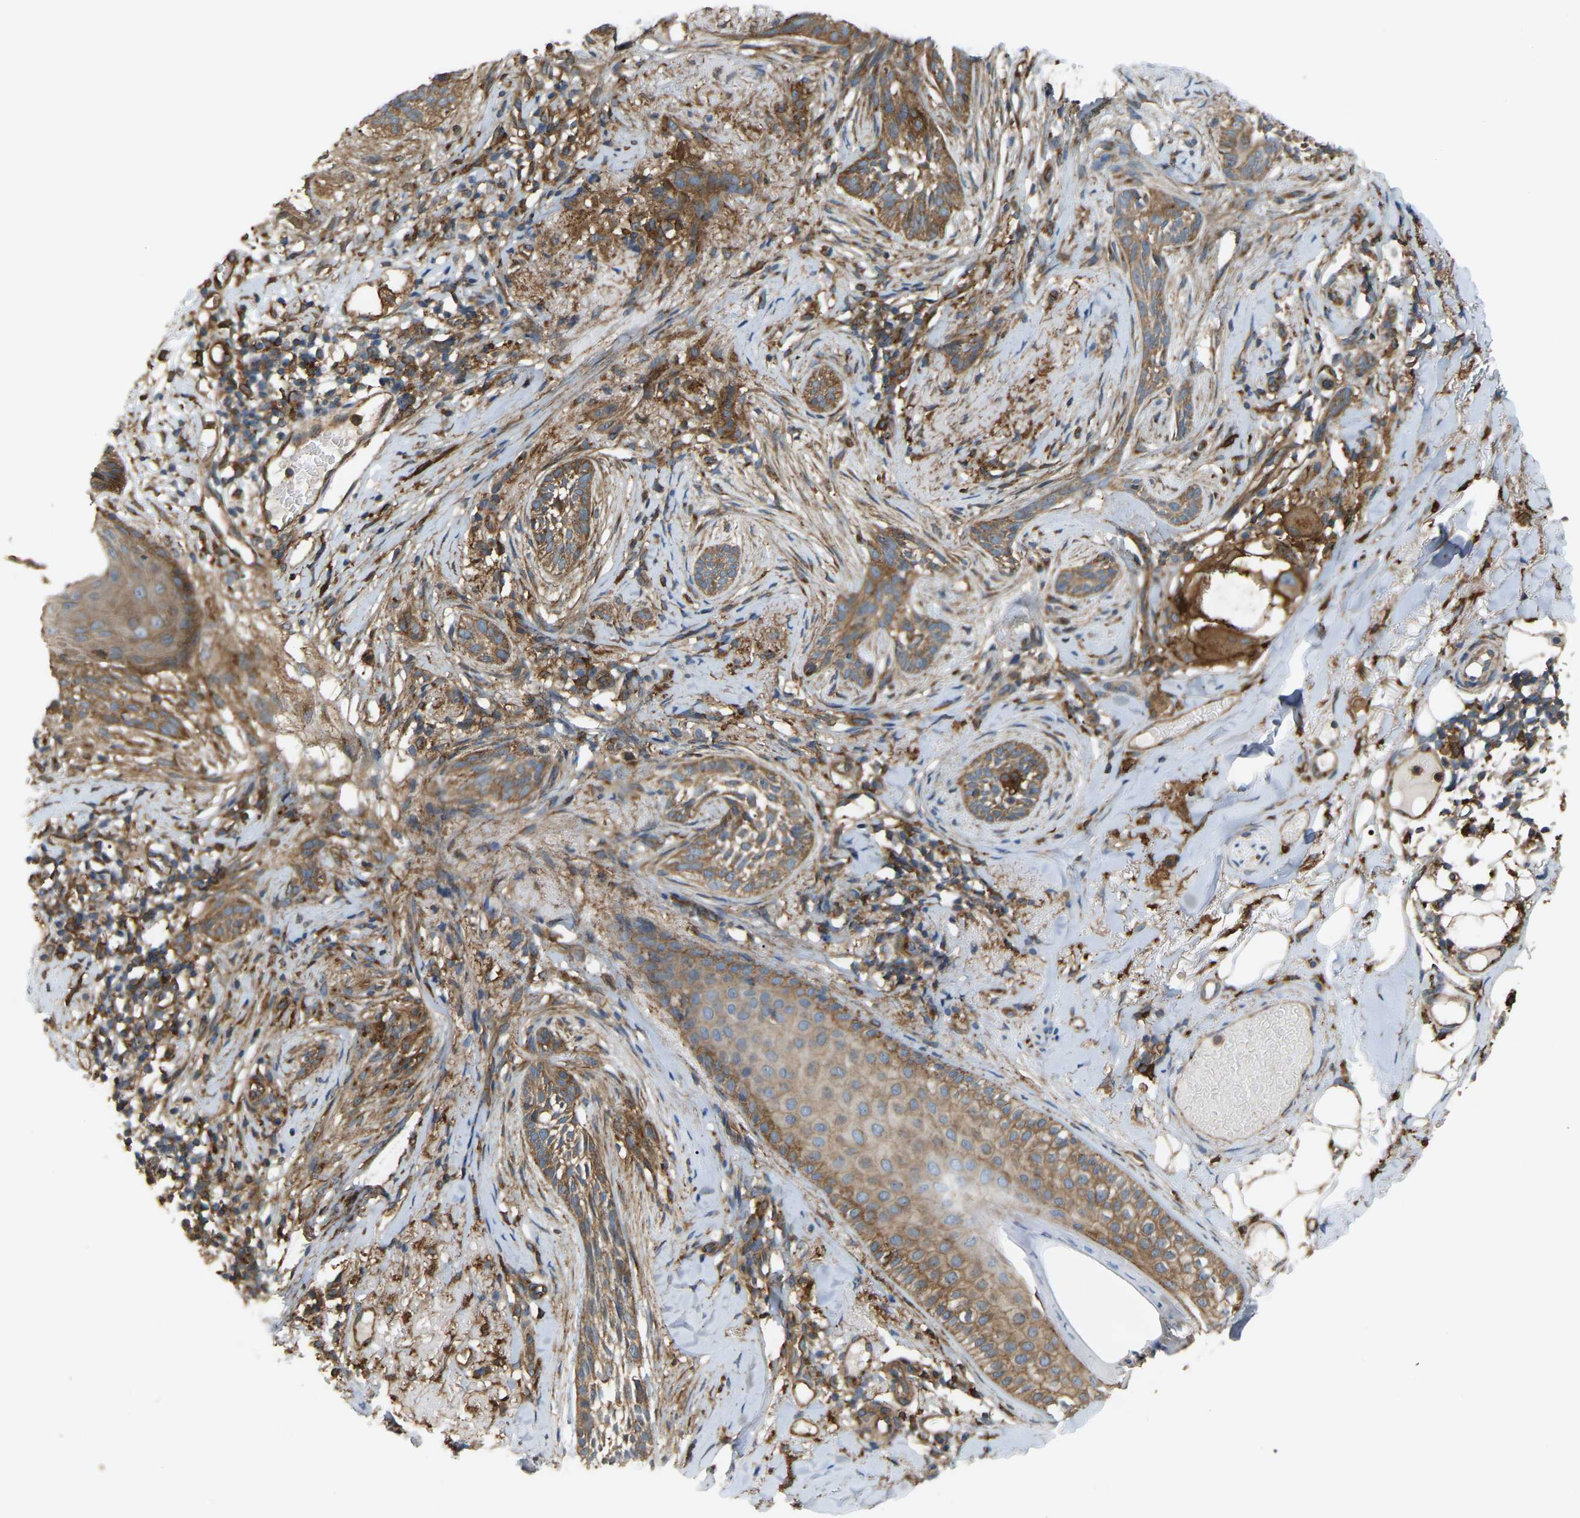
{"staining": {"intensity": "moderate", "quantity": ">75%", "location": "cytoplasmic/membranous"}, "tissue": "skin cancer", "cell_type": "Tumor cells", "image_type": "cancer", "snomed": [{"axis": "morphology", "description": "Basal cell carcinoma"}, {"axis": "topography", "description": "Skin"}], "caption": "There is medium levels of moderate cytoplasmic/membranous positivity in tumor cells of skin basal cell carcinoma, as demonstrated by immunohistochemical staining (brown color).", "gene": "PICALM", "patient": {"sex": "female", "age": 88}}